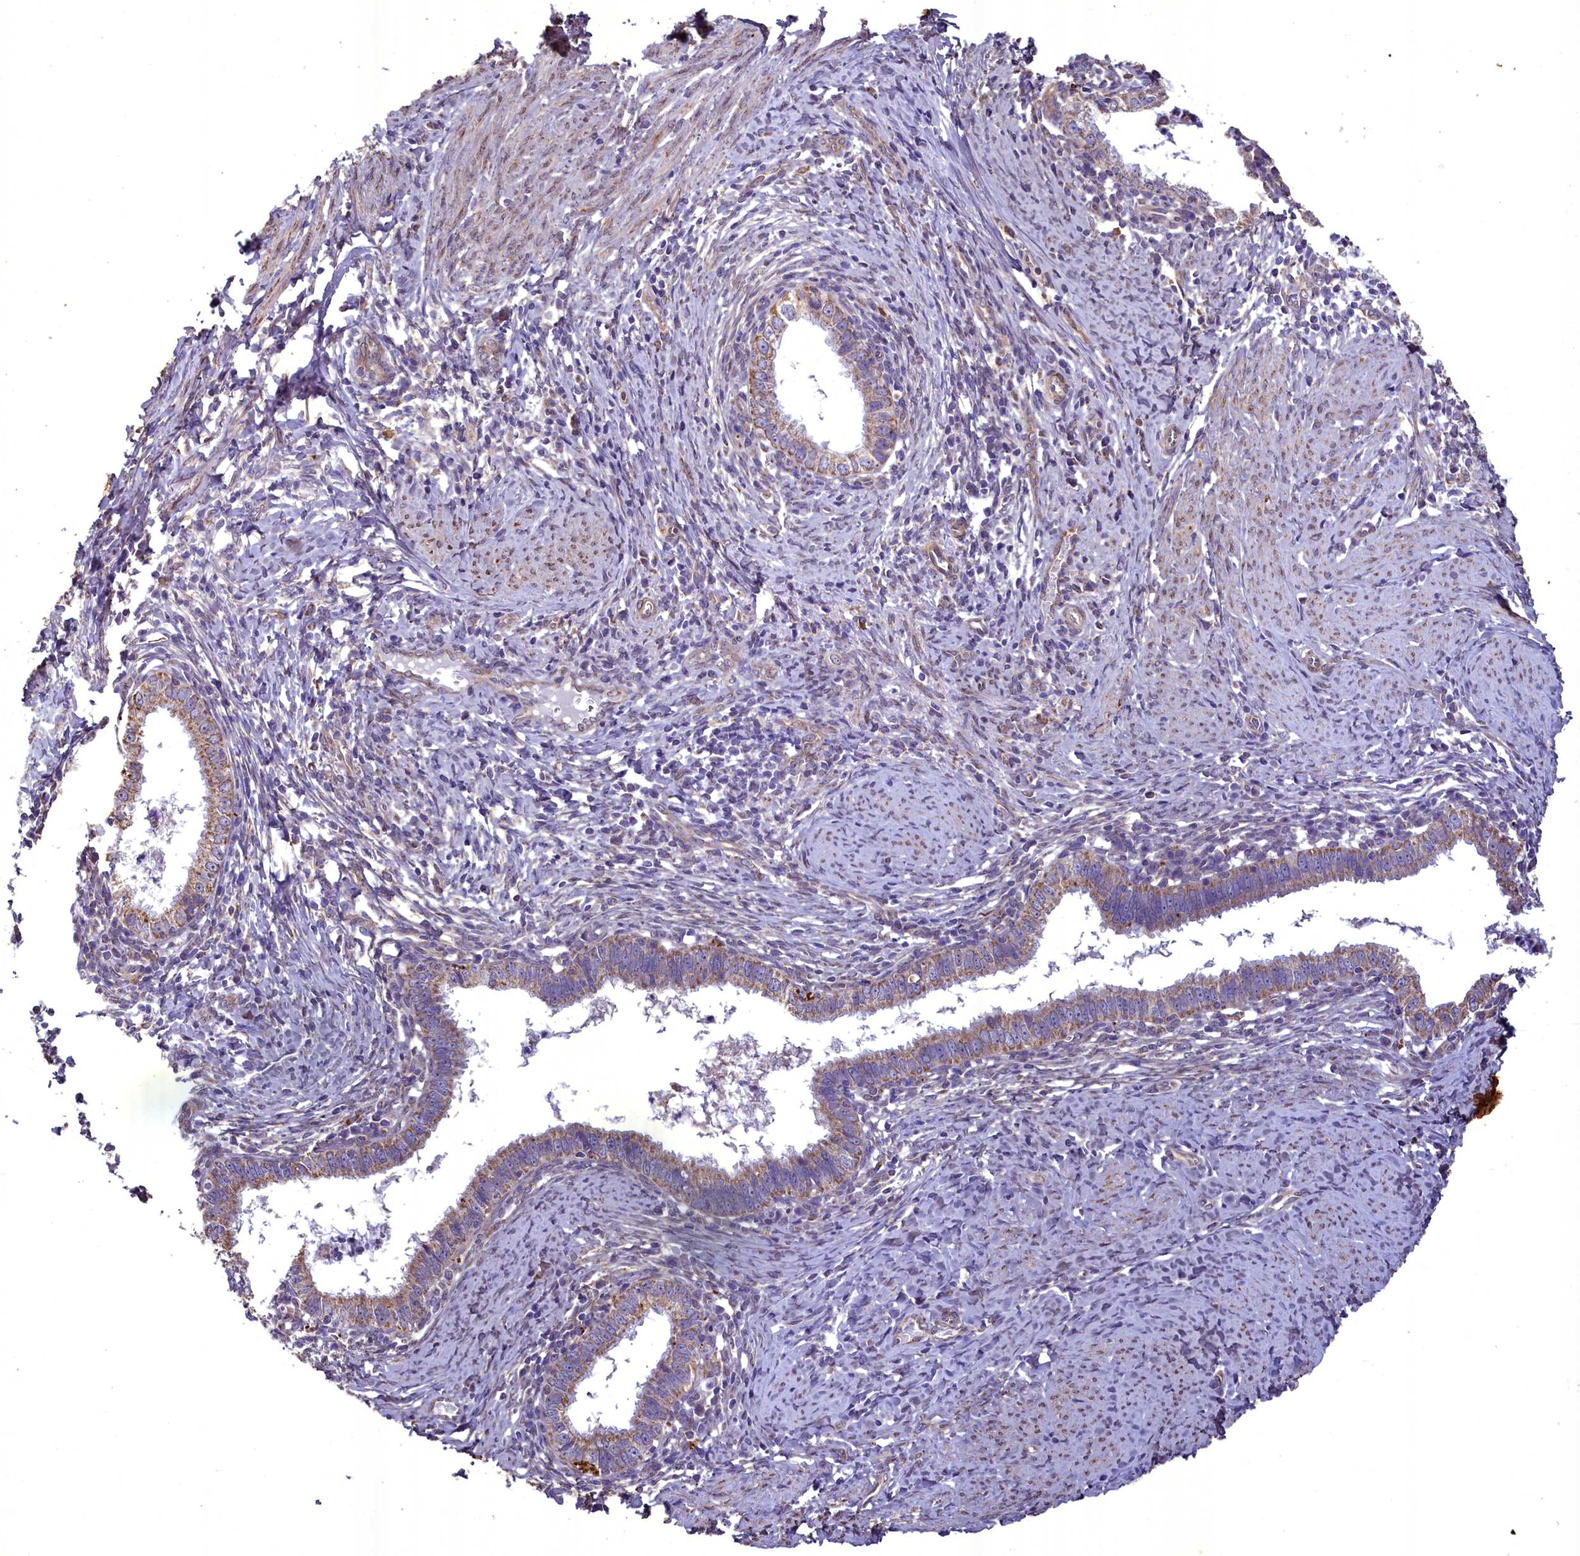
{"staining": {"intensity": "moderate", "quantity": "25%-75%", "location": "cytoplasmic/membranous"}, "tissue": "cervical cancer", "cell_type": "Tumor cells", "image_type": "cancer", "snomed": [{"axis": "morphology", "description": "Adenocarcinoma, NOS"}, {"axis": "topography", "description": "Cervix"}], "caption": "Moderate cytoplasmic/membranous staining for a protein is seen in about 25%-75% of tumor cells of adenocarcinoma (cervical) using IHC.", "gene": "ACAD8", "patient": {"sex": "female", "age": 36}}